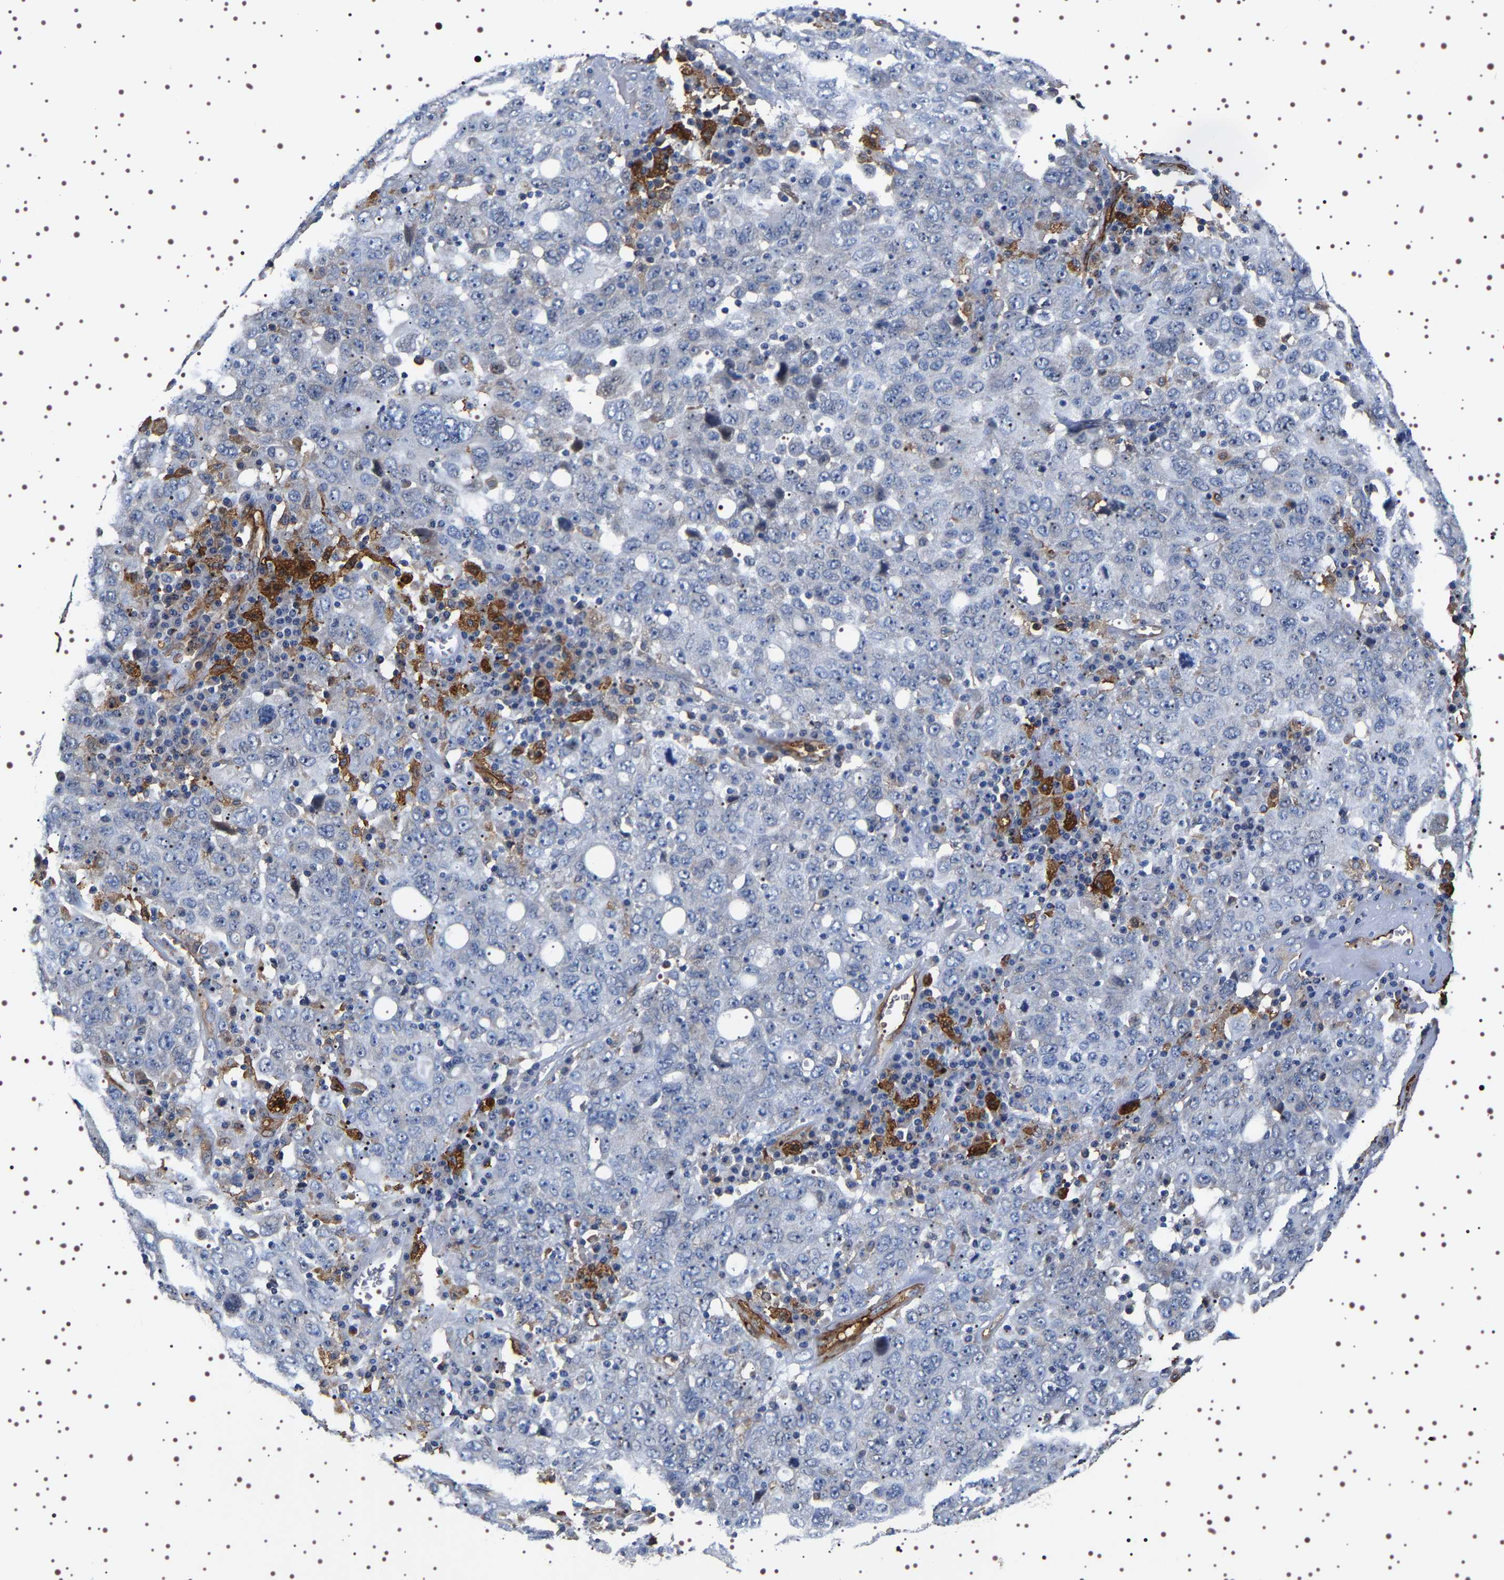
{"staining": {"intensity": "negative", "quantity": "none", "location": "none"}, "tissue": "ovarian cancer", "cell_type": "Tumor cells", "image_type": "cancer", "snomed": [{"axis": "morphology", "description": "Carcinoma, endometroid"}, {"axis": "topography", "description": "Ovary"}], "caption": "IHC of ovarian cancer shows no expression in tumor cells.", "gene": "ALPL", "patient": {"sex": "female", "age": 62}}